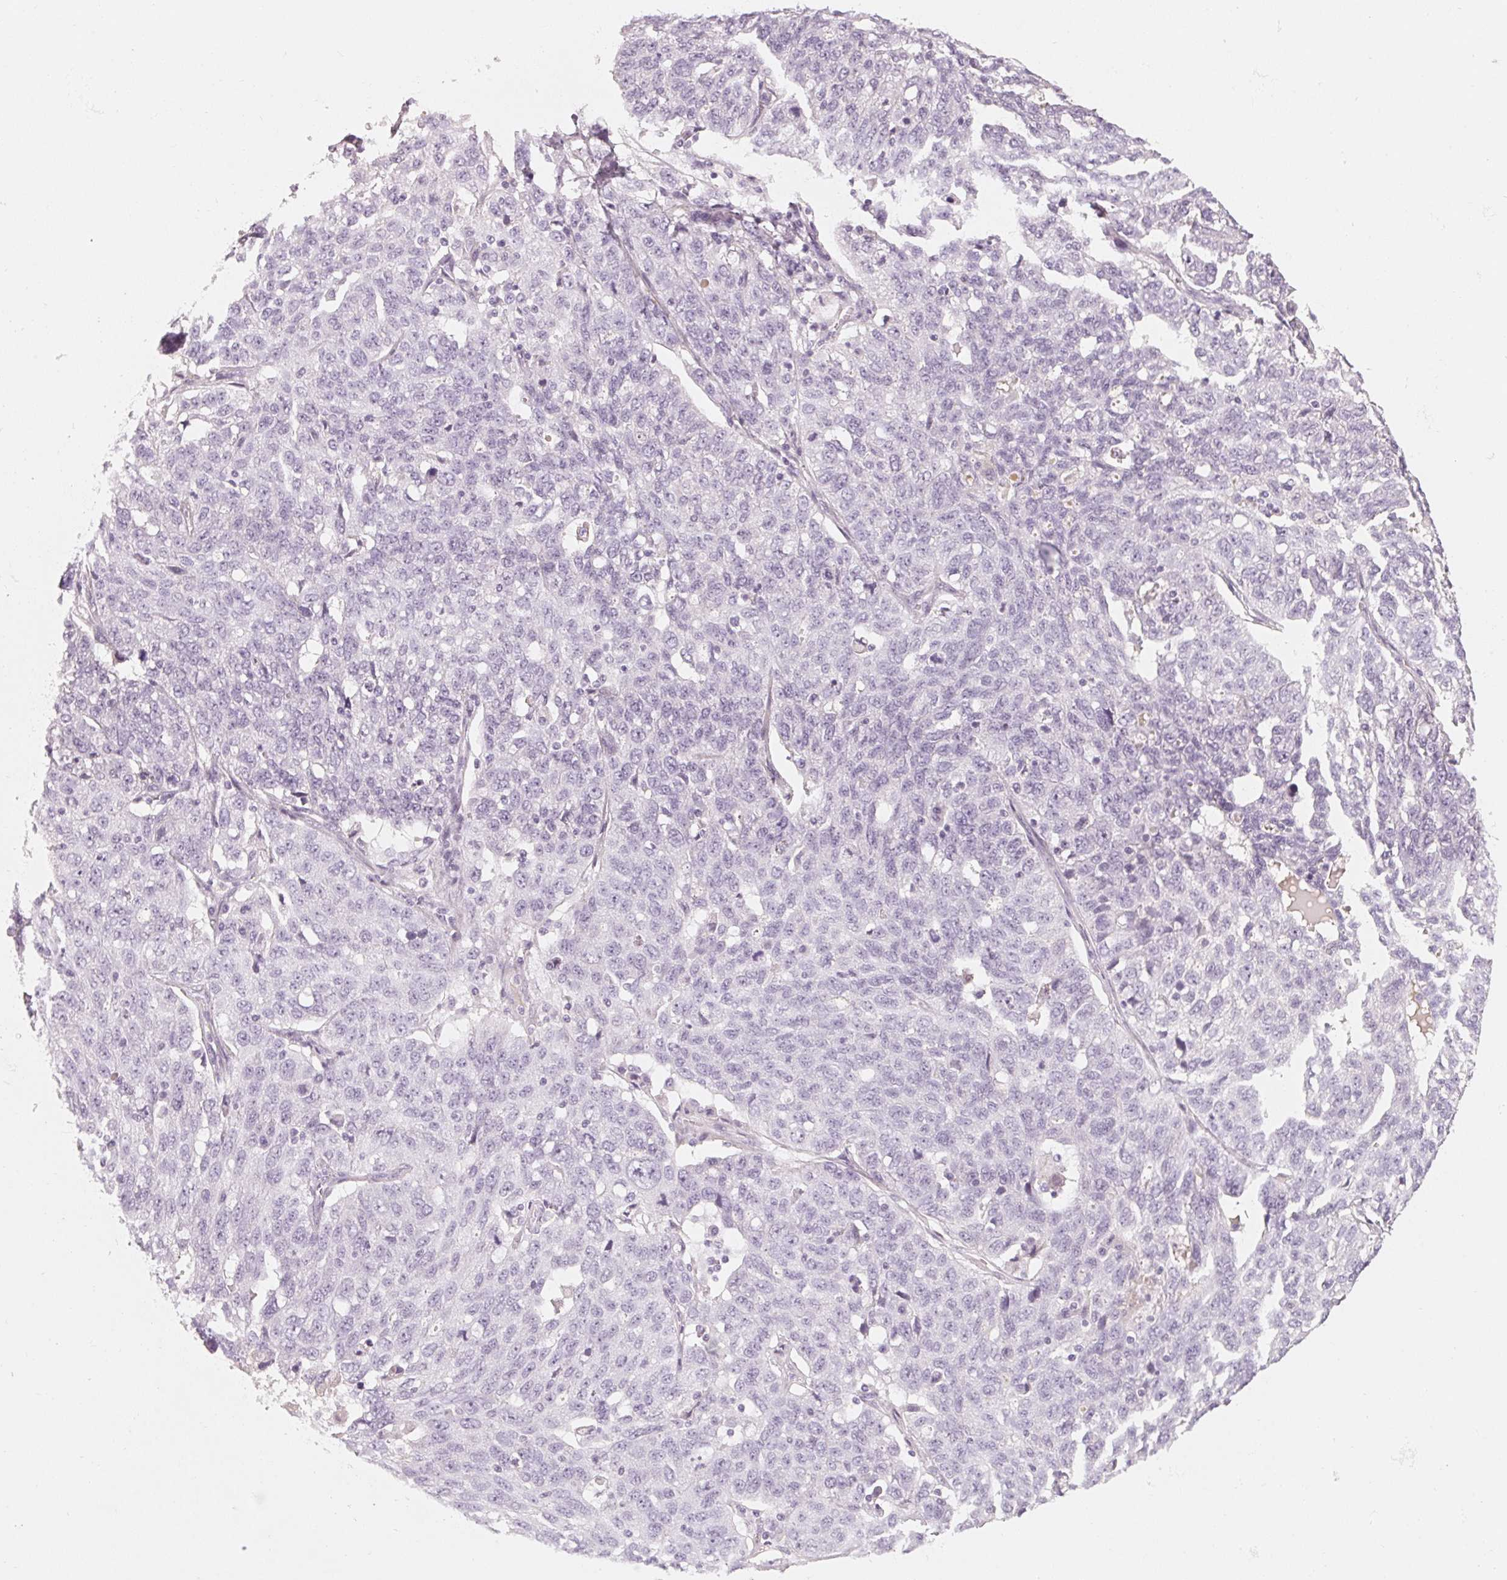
{"staining": {"intensity": "negative", "quantity": "none", "location": "none"}, "tissue": "ovarian cancer", "cell_type": "Tumor cells", "image_type": "cancer", "snomed": [{"axis": "morphology", "description": "Cystadenocarcinoma, serous, NOS"}, {"axis": "topography", "description": "Ovary"}], "caption": "This is an immunohistochemistry histopathology image of human ovarian serous cystadenocarcinoma. There is no positivity in tumor cells.", "gene": "CFHR2", "patient": {"sex": "female", "age": 71}}